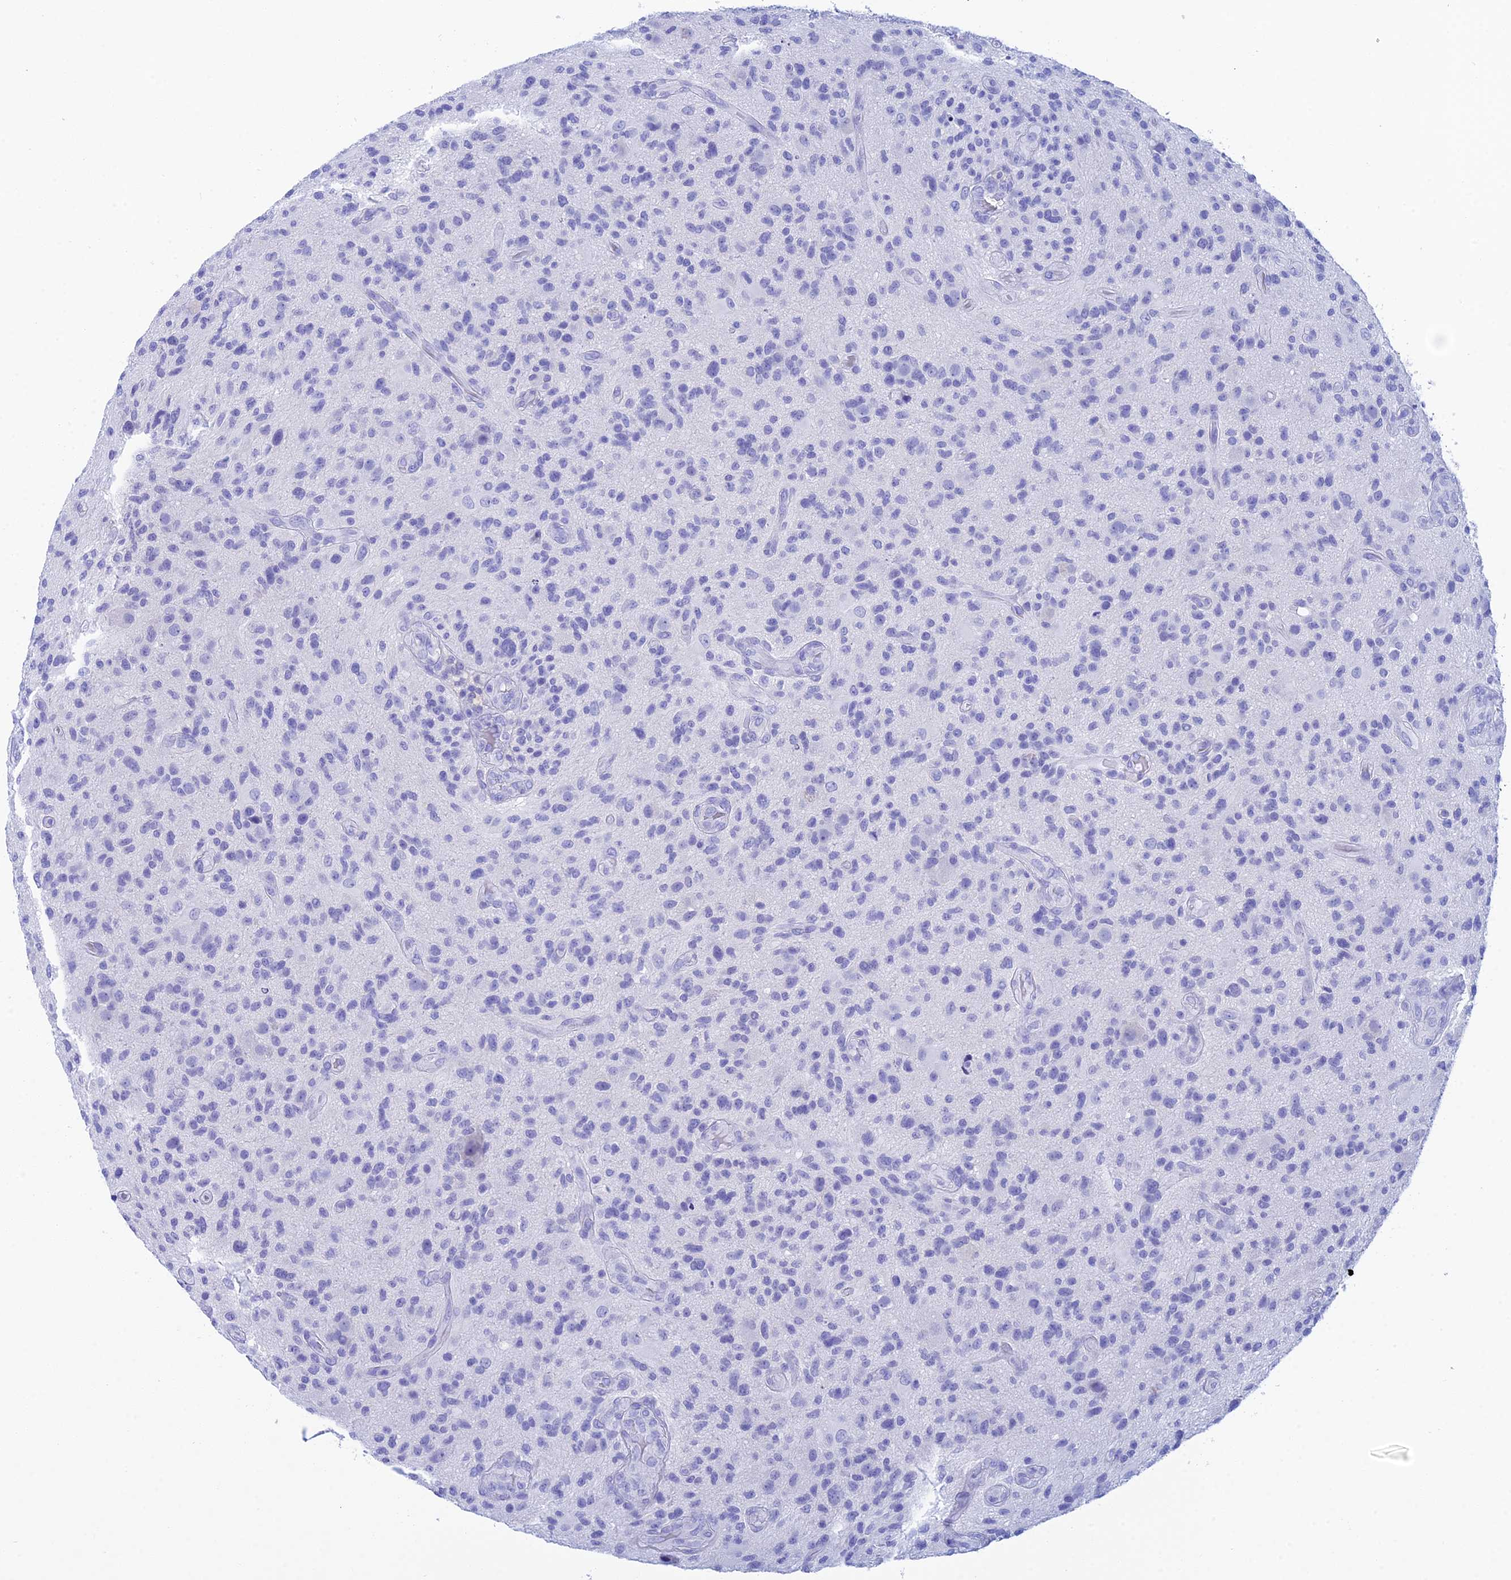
{"staining": {"intensity": "negative", "quantity": "none", "location": "none"}, "tissue": "glioma", "cell_type": "Tumor cells", "image_type": "cancer", "snomed": [{"axis": "morphology", "description": "Glioma, malignant, High grade"}, {"axis": "topography", "description": "Brain"}], "caption": "A photomicrograph of human glioma is negative for staining in tumor cells.", "gene": "REG1A", "patient": {"sex": "male", "age": 47}}